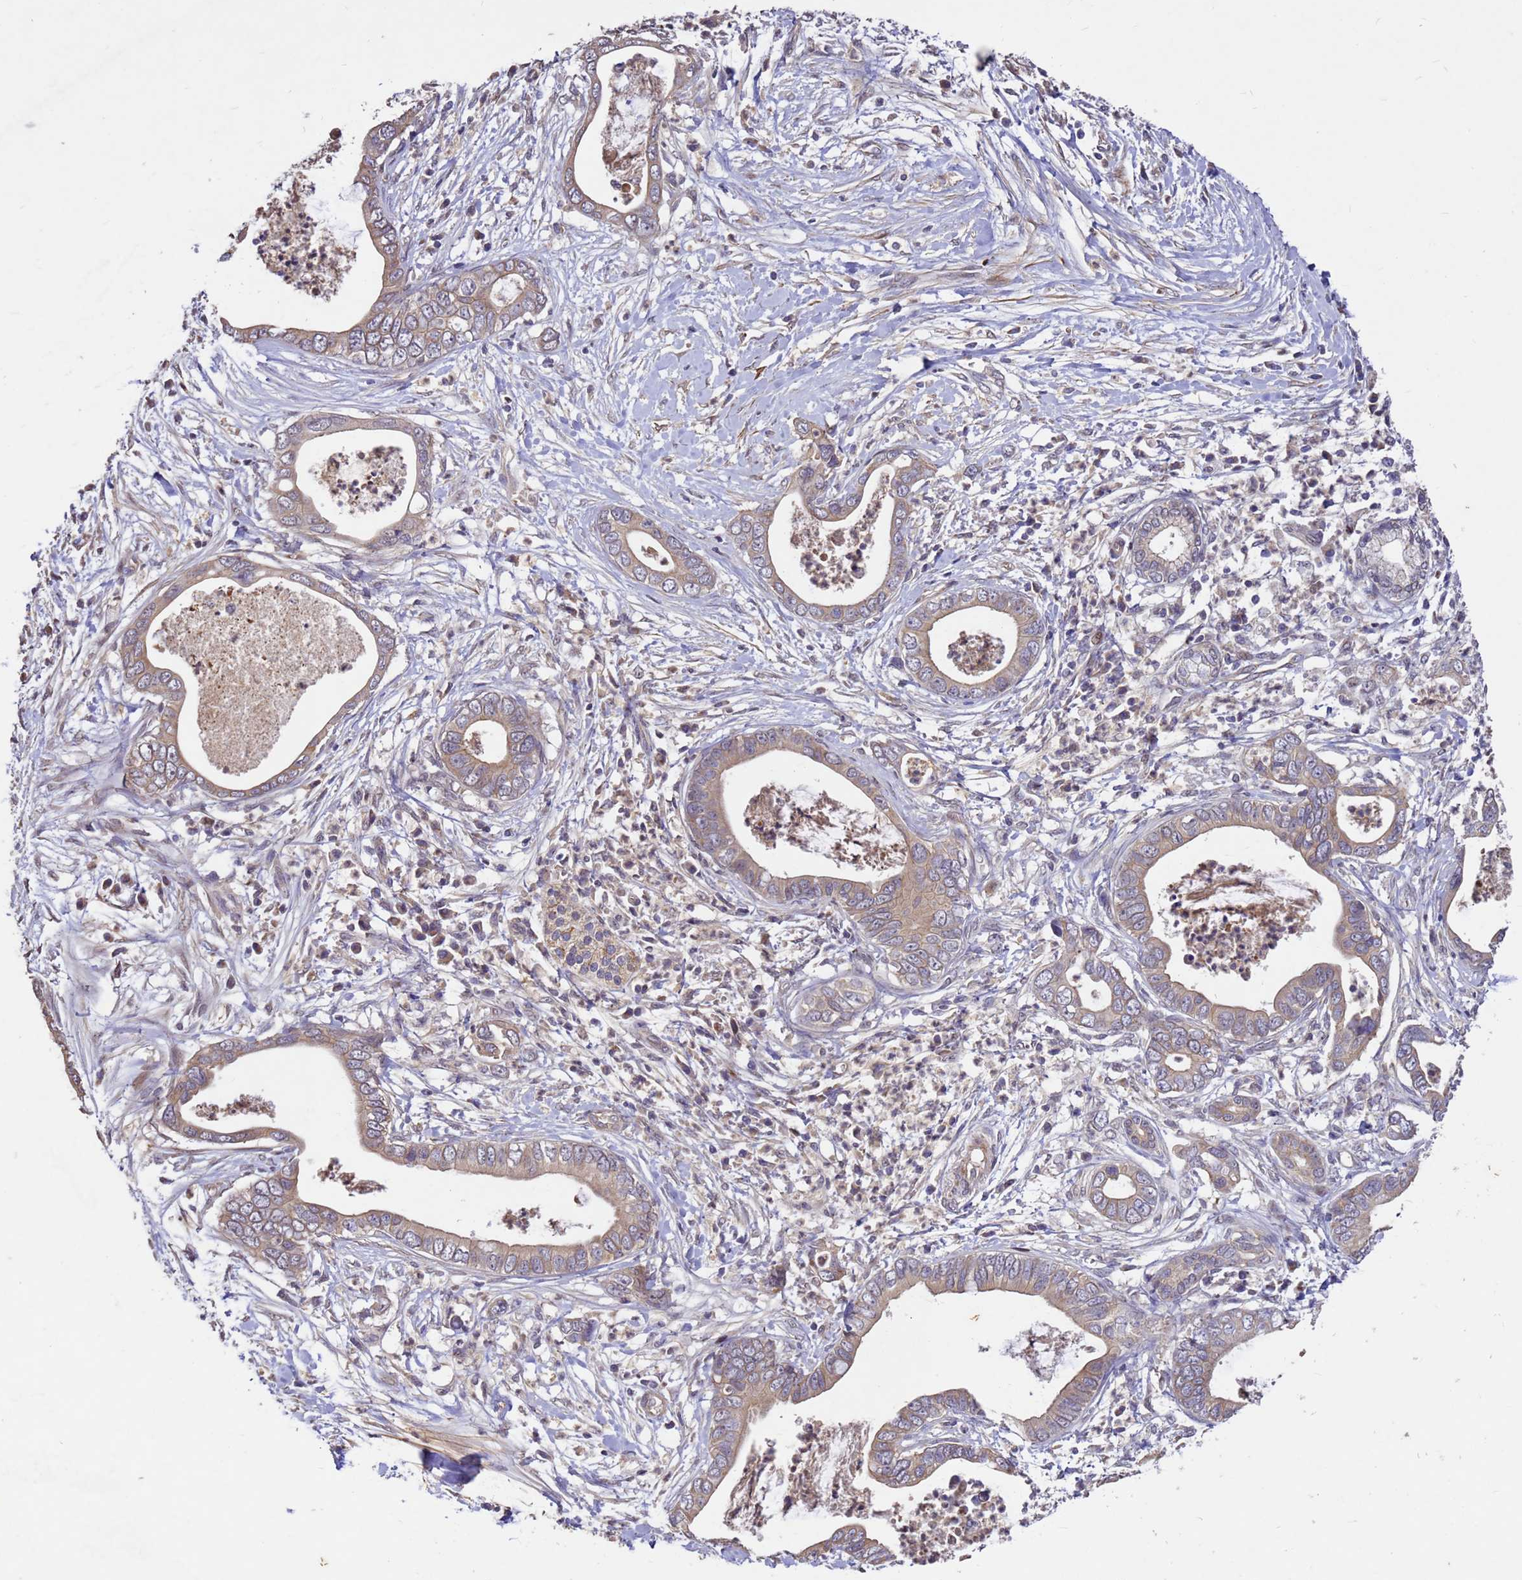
{"staining": {"intensity": "moderate", "quantity": ">75%", "location": "cytoplasmic/membranous"}, "tissue": "pancreatic cancer", "cell_type": "Tumor cells", "image_type": "cancer", "snomed": [{"axis": "morphology", "description": "Adenocarcinoma, NOS"}, {"axis": "topography", "description": "Pancreas"}], "caption": "Protein analysis of adenocarcinoma (pancreatic) tissue displays moderate cytoplasmic/membranous positivity in approximately >75% of tumor cells. The staining was performed using DAB to visualize the protein expression in brown, while the nuclei were stained in blue with hematoxylin (Magnification: 20x).", "gene": "RSPRY1", "patient": {"sex": "male", "age": 75}}